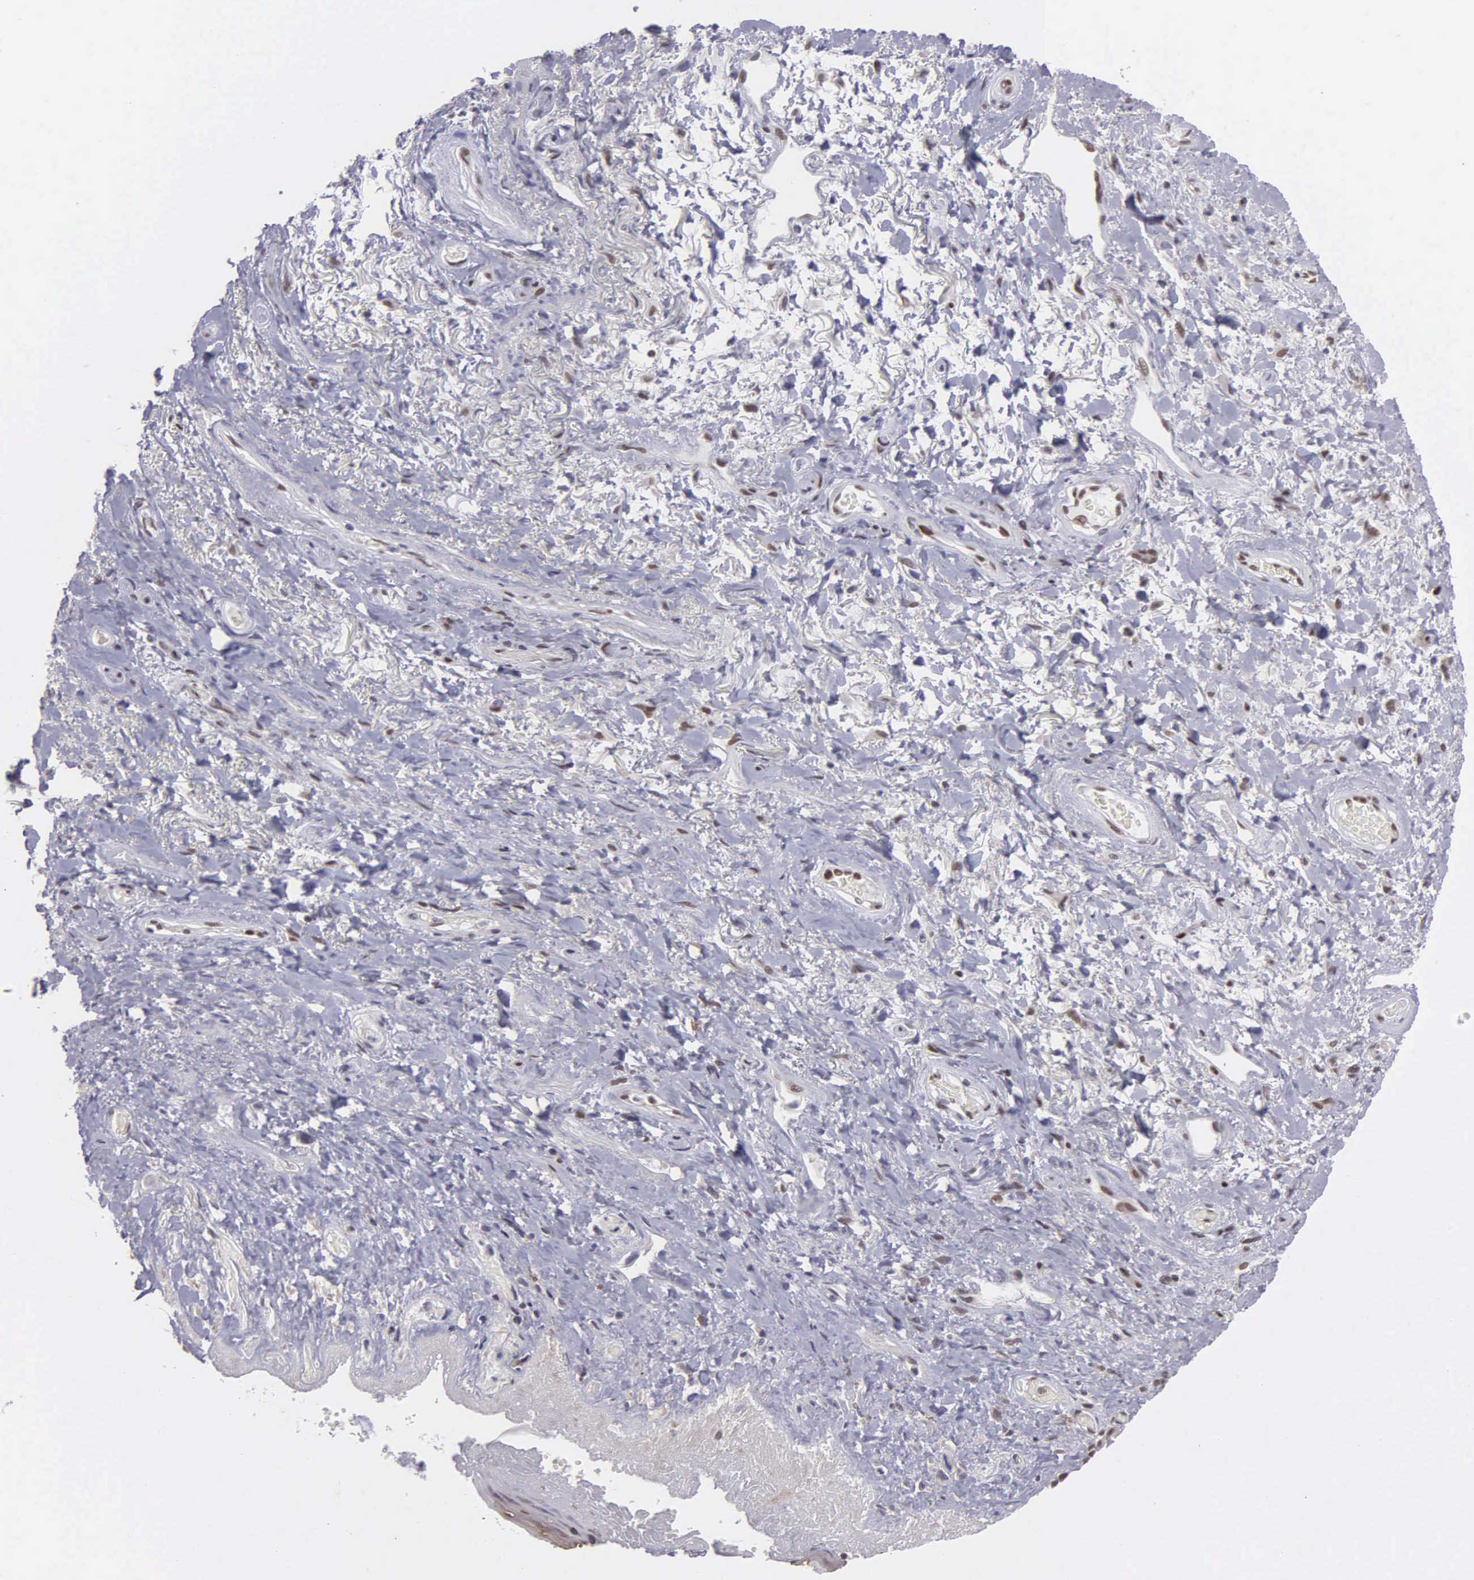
{"staining": {"intensity": "moderate", "quantity": "25%-75%", "location": "nuclear"}, "tissue": "skin", "cell_type": "Epidermal cells", "image_type": "normal", "snomed": [{"axis": "morphology", "description": "Normal tissue, NOS"}, {"axis": "topography", "description": "Anal"}], "caption": "Immunohistochemistry micrograph of unremarkable skin: human skin stained using IHC shows medium levels of moderate protein expression localized specifically in the nuclear of epidermal cells, appearing as a nuclear brown color.", "gene": "UBR7", "patient": {"sex": "male", "age": 78}}